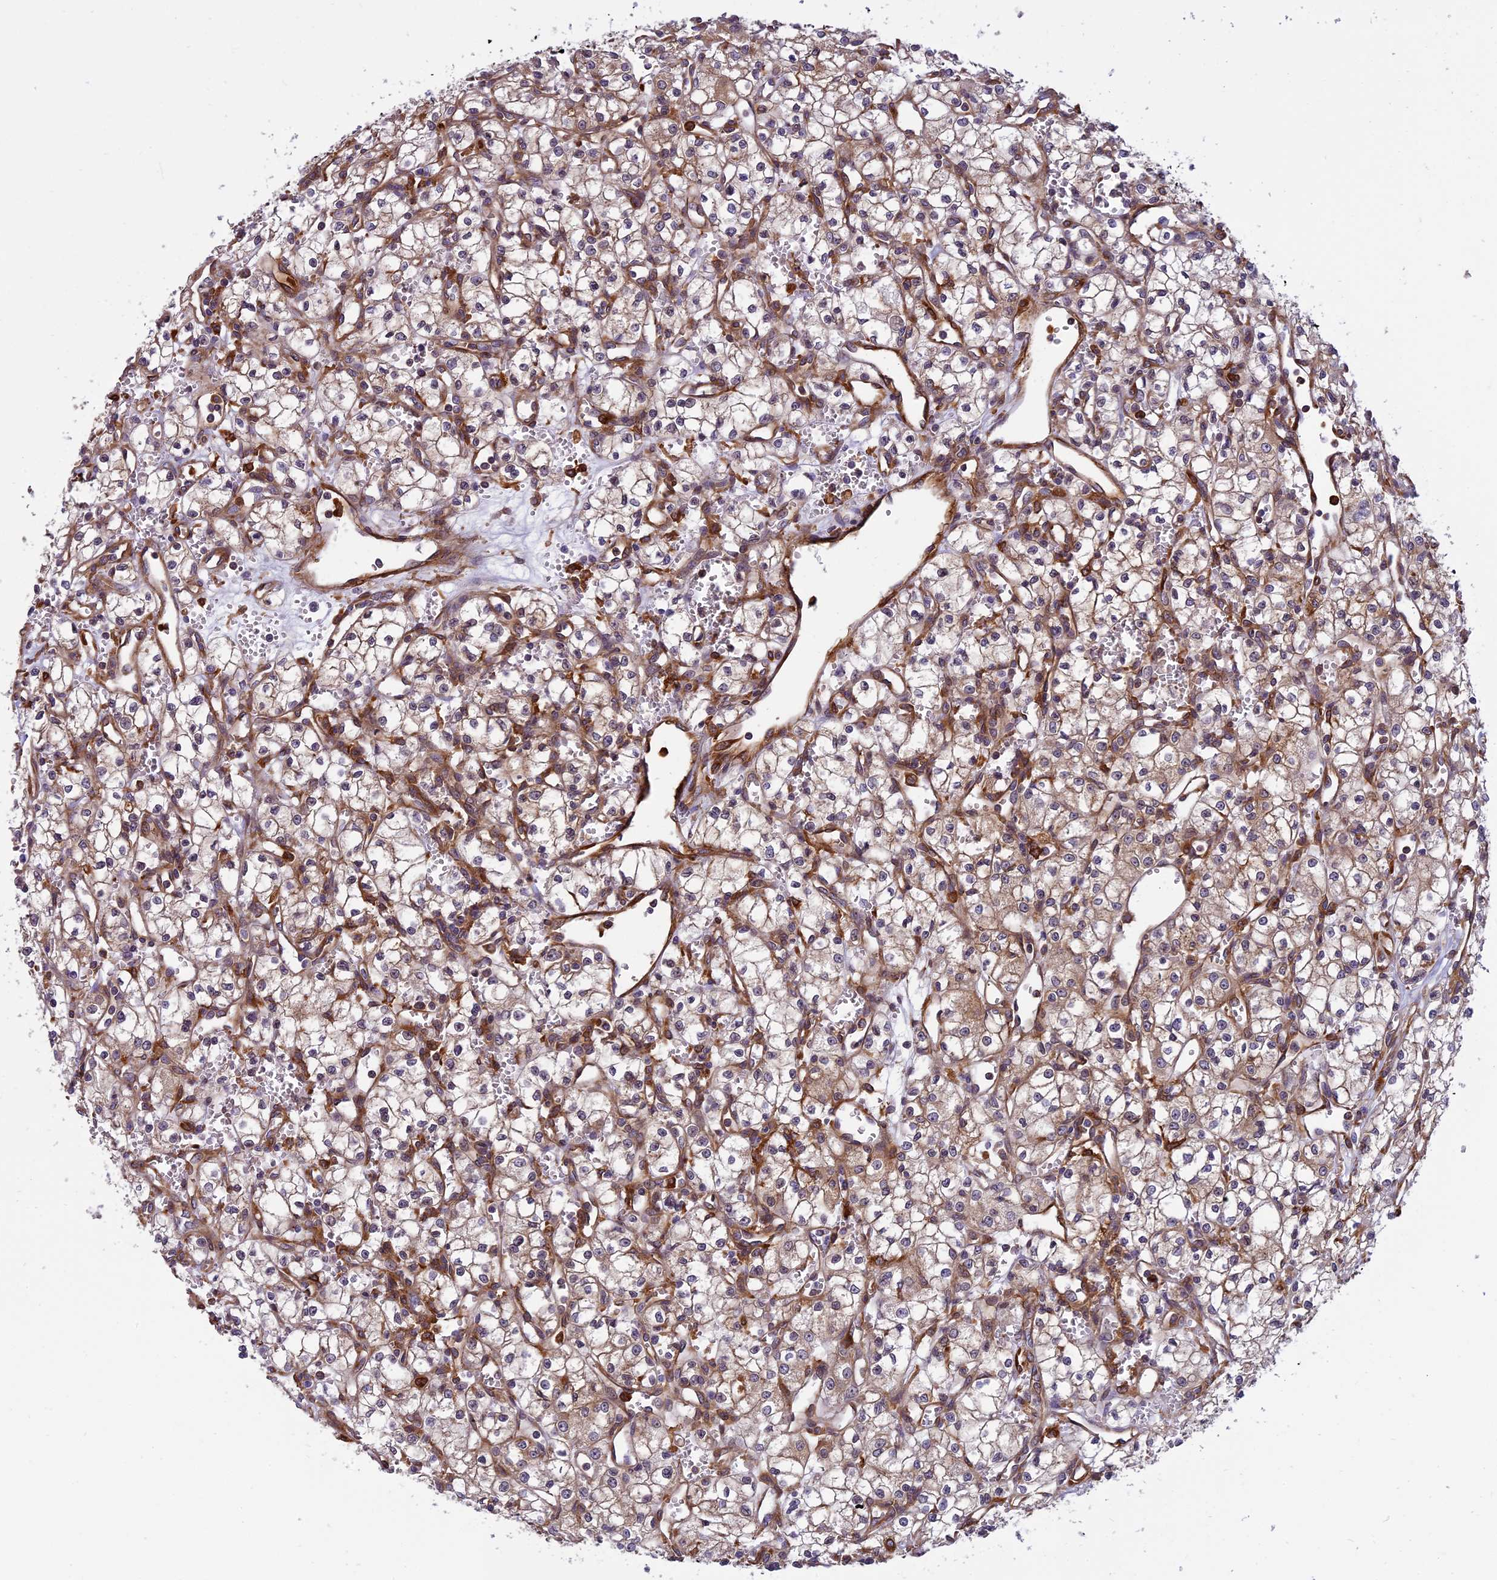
{"staining": {"intensity": "moderate", "quantity": "25%-75%", "location": "cytoplasmic/membranous"}, "tissue": "renal cancer", "cell_type": "Tumor cells", "image_type": "cancer", "snomed": [{"axis": "morphology", "description": "Adenocarcinoma, NOS"}, {"axis": "topography", "description": "Kidney"}], "caption": "DAB immunohistochemical staining of renal cancer shows moderate cytoplasmic/membranous protein expression in about 25%-75% of tumor cells.", "gene": "EHBP1L1", "patient": {"sex": "male", "age": 59}}